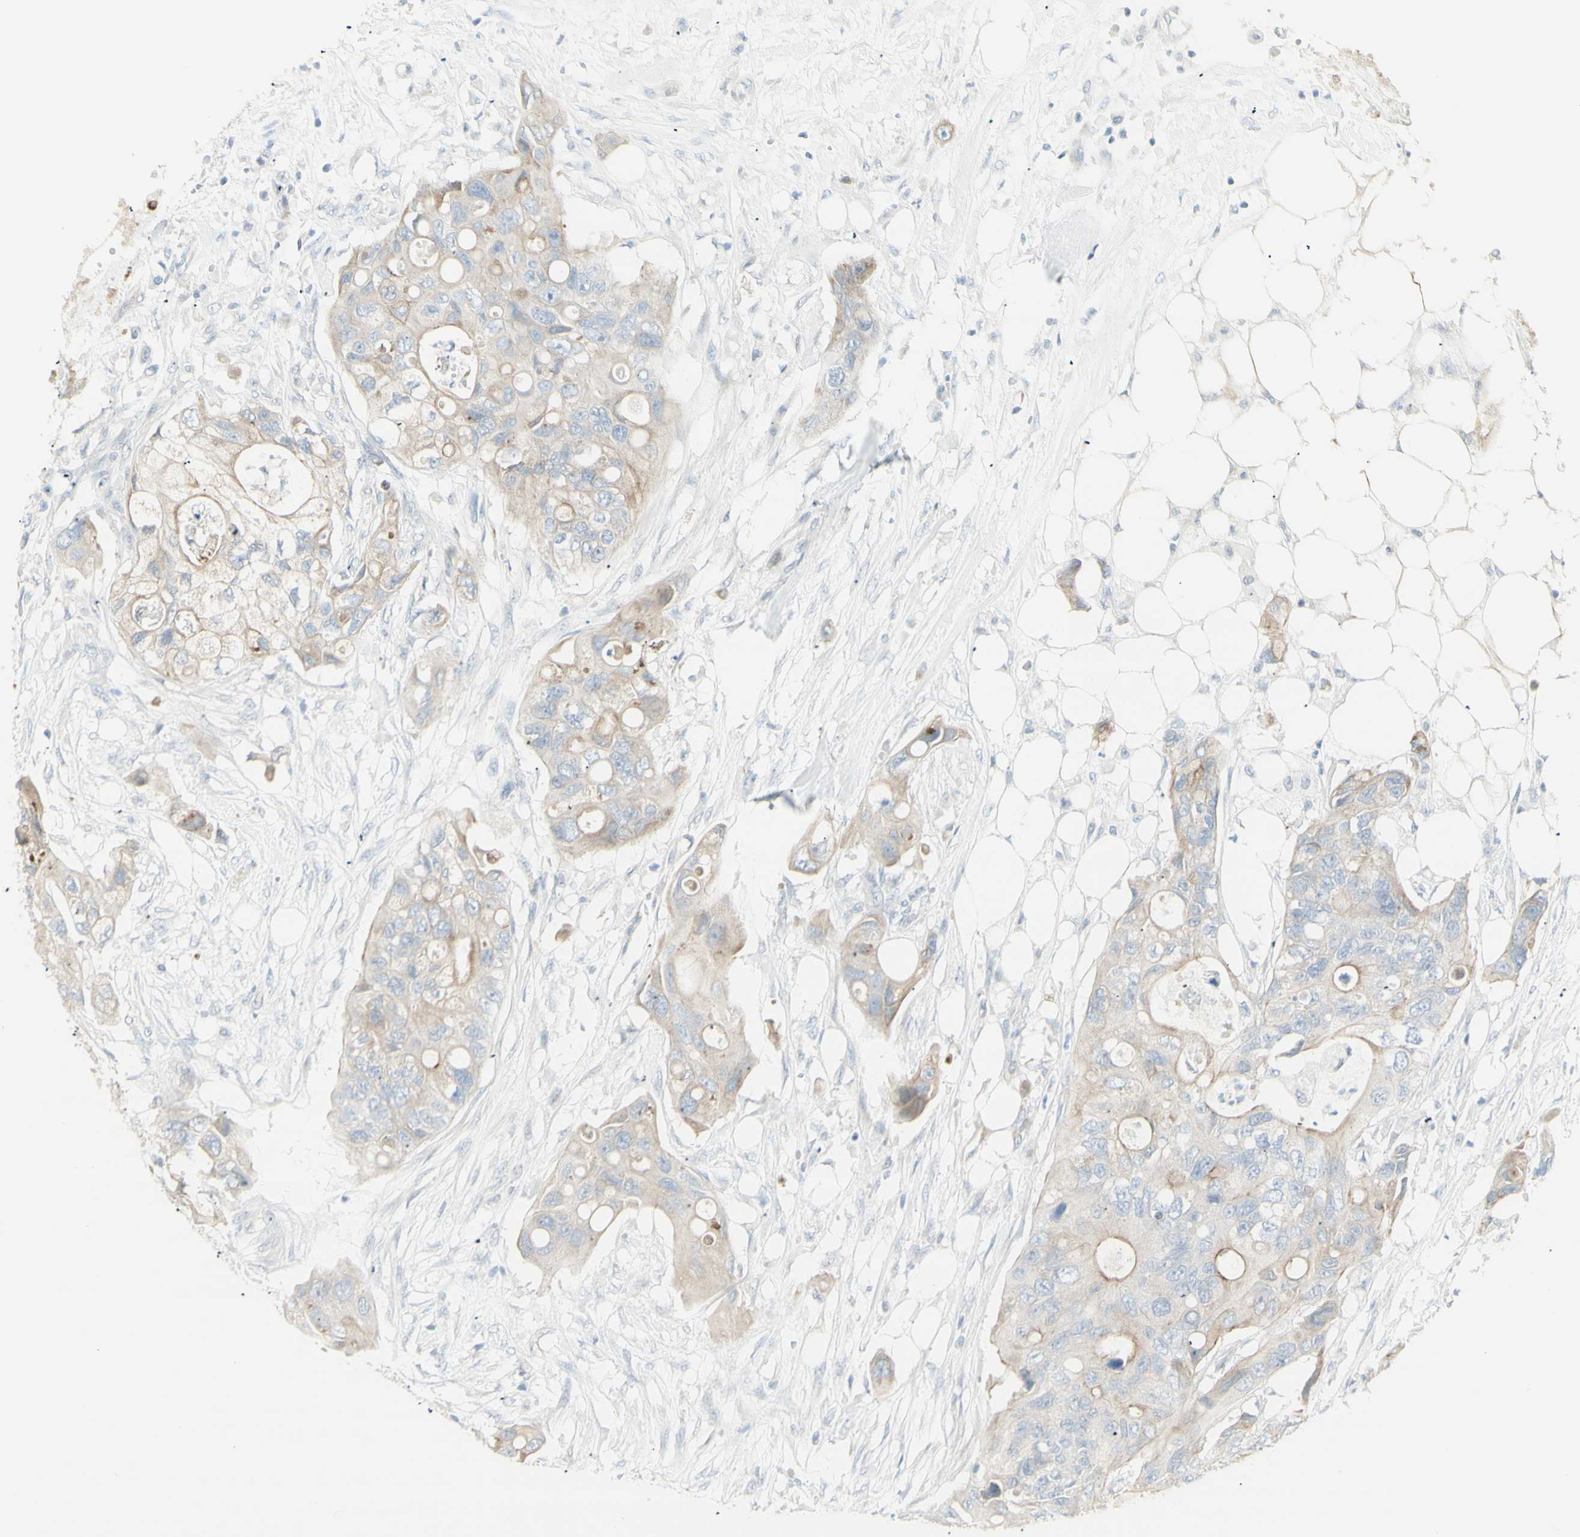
{"staining": {"intensity": "weak", "quantity": ">75%", "location": "cytoplasmic/membranous"}, "tissue": "colorectal cancer", "cell_type": "Tumor cells", "image_type": "cancer", "snomed": [{"axis": "morphology", "description": "Adenocarcinoma, NOS"}, {"axis": "topography", "description": "Colon"}], "caption": "The immunohistochemical stain highlights weak cytoplasmic/membranous positivity in tumor cells of colorectal cancer tissue.", "gene": "NDST4", "patient": {"sex": "female", "age": 57}}